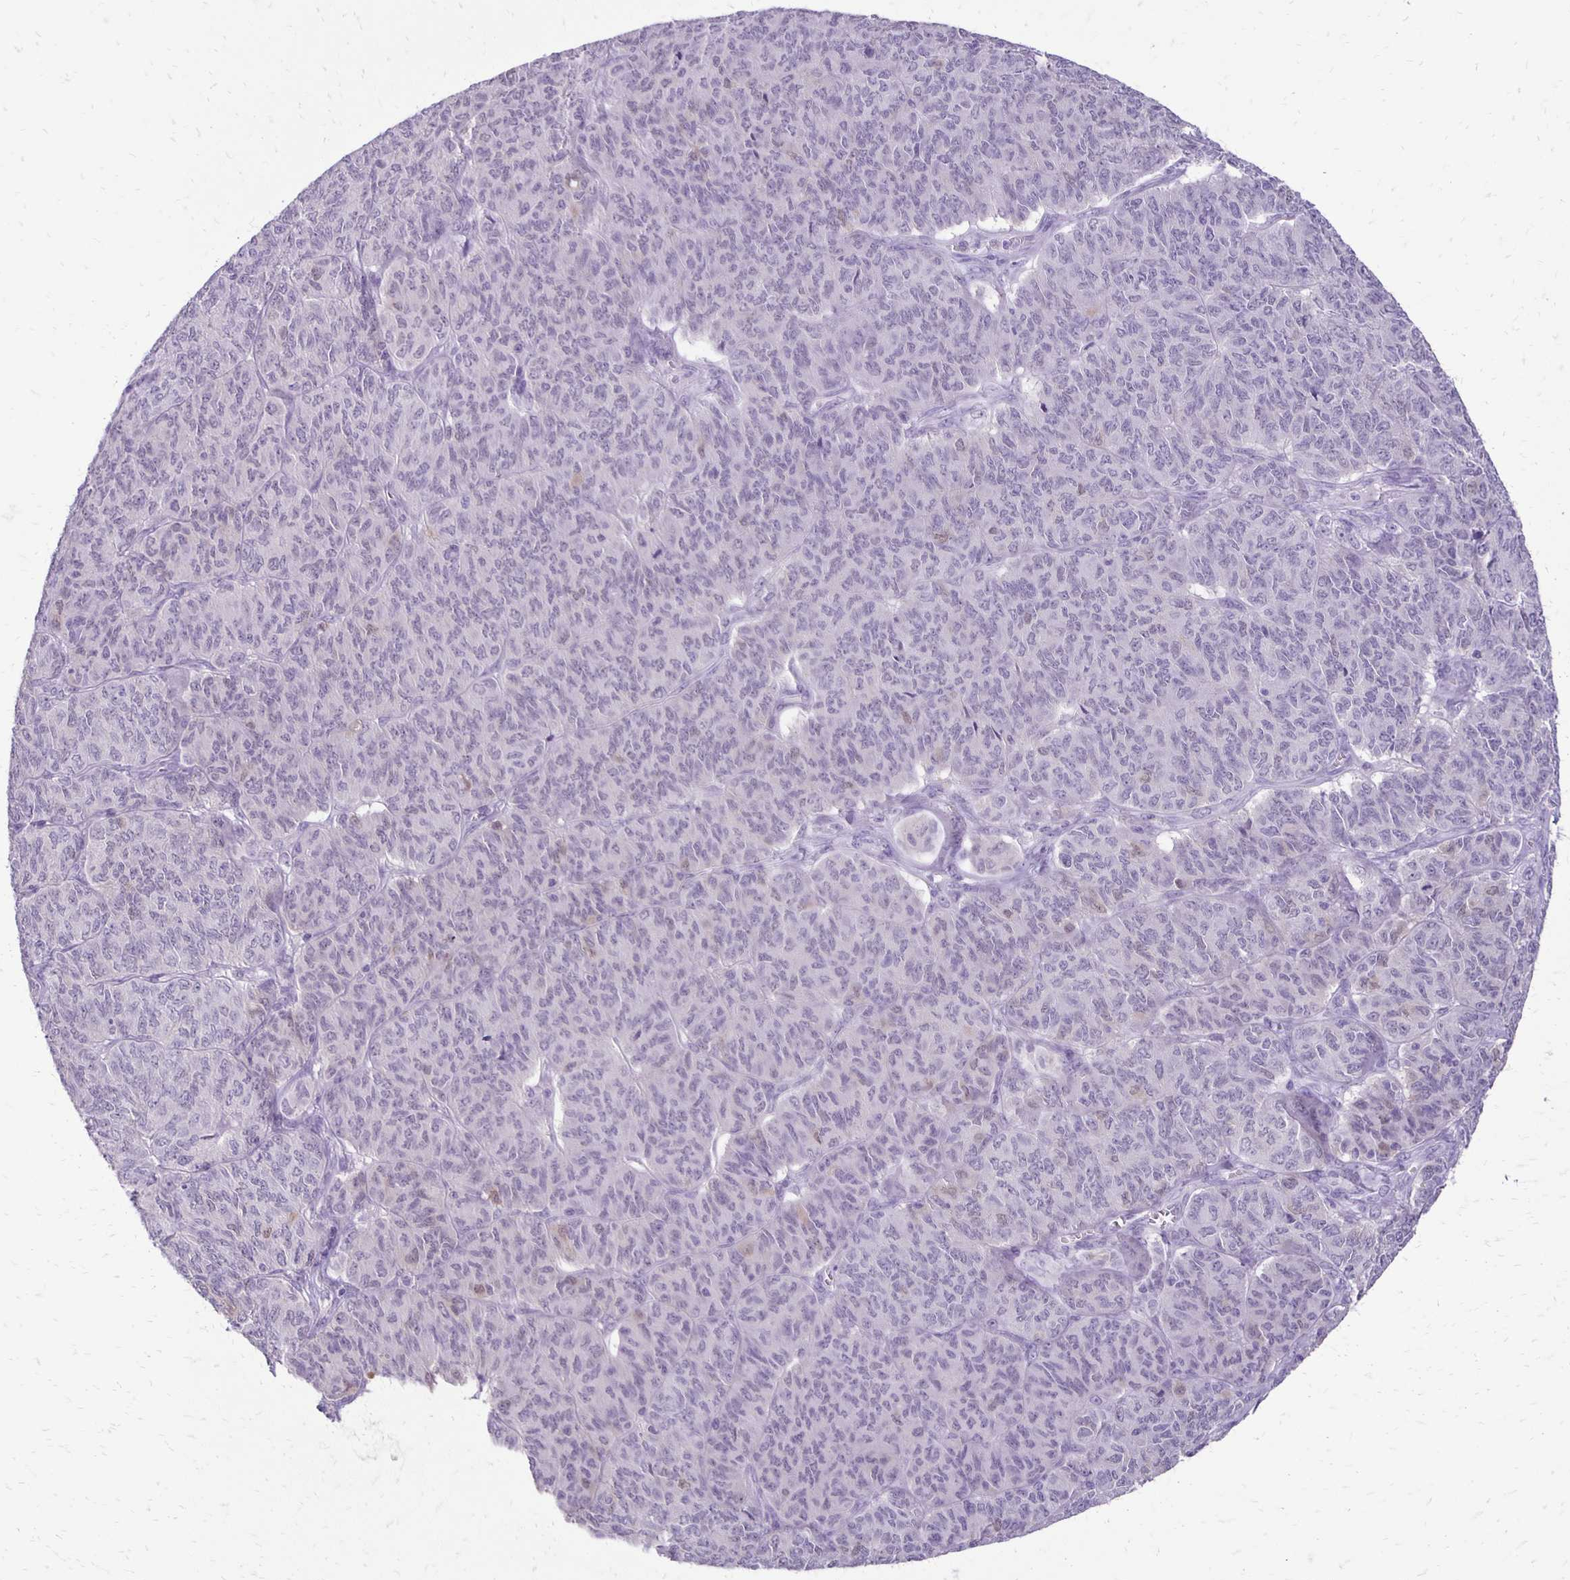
{"staining": {"intensity": "negative", "quantity": "none", "location": "none"}, "tissue": "ovarian cancer", "cell_type": "Tumor cells", "image_type": "cancer", "snomed": [{"axis": "morphology", "description": "Carcinoma, endometroid"}, {"axis": "topography", "description": "Ovary"}], "caption": "Immunohistochemistry (IHC) micrograph of neoplastic tissue: human ovarian cancer stained with DAB reveals no significant protein positivity in tumor cells.", "gene": "ANKRD45", "patient": {"sex": "female", "age": 80}}